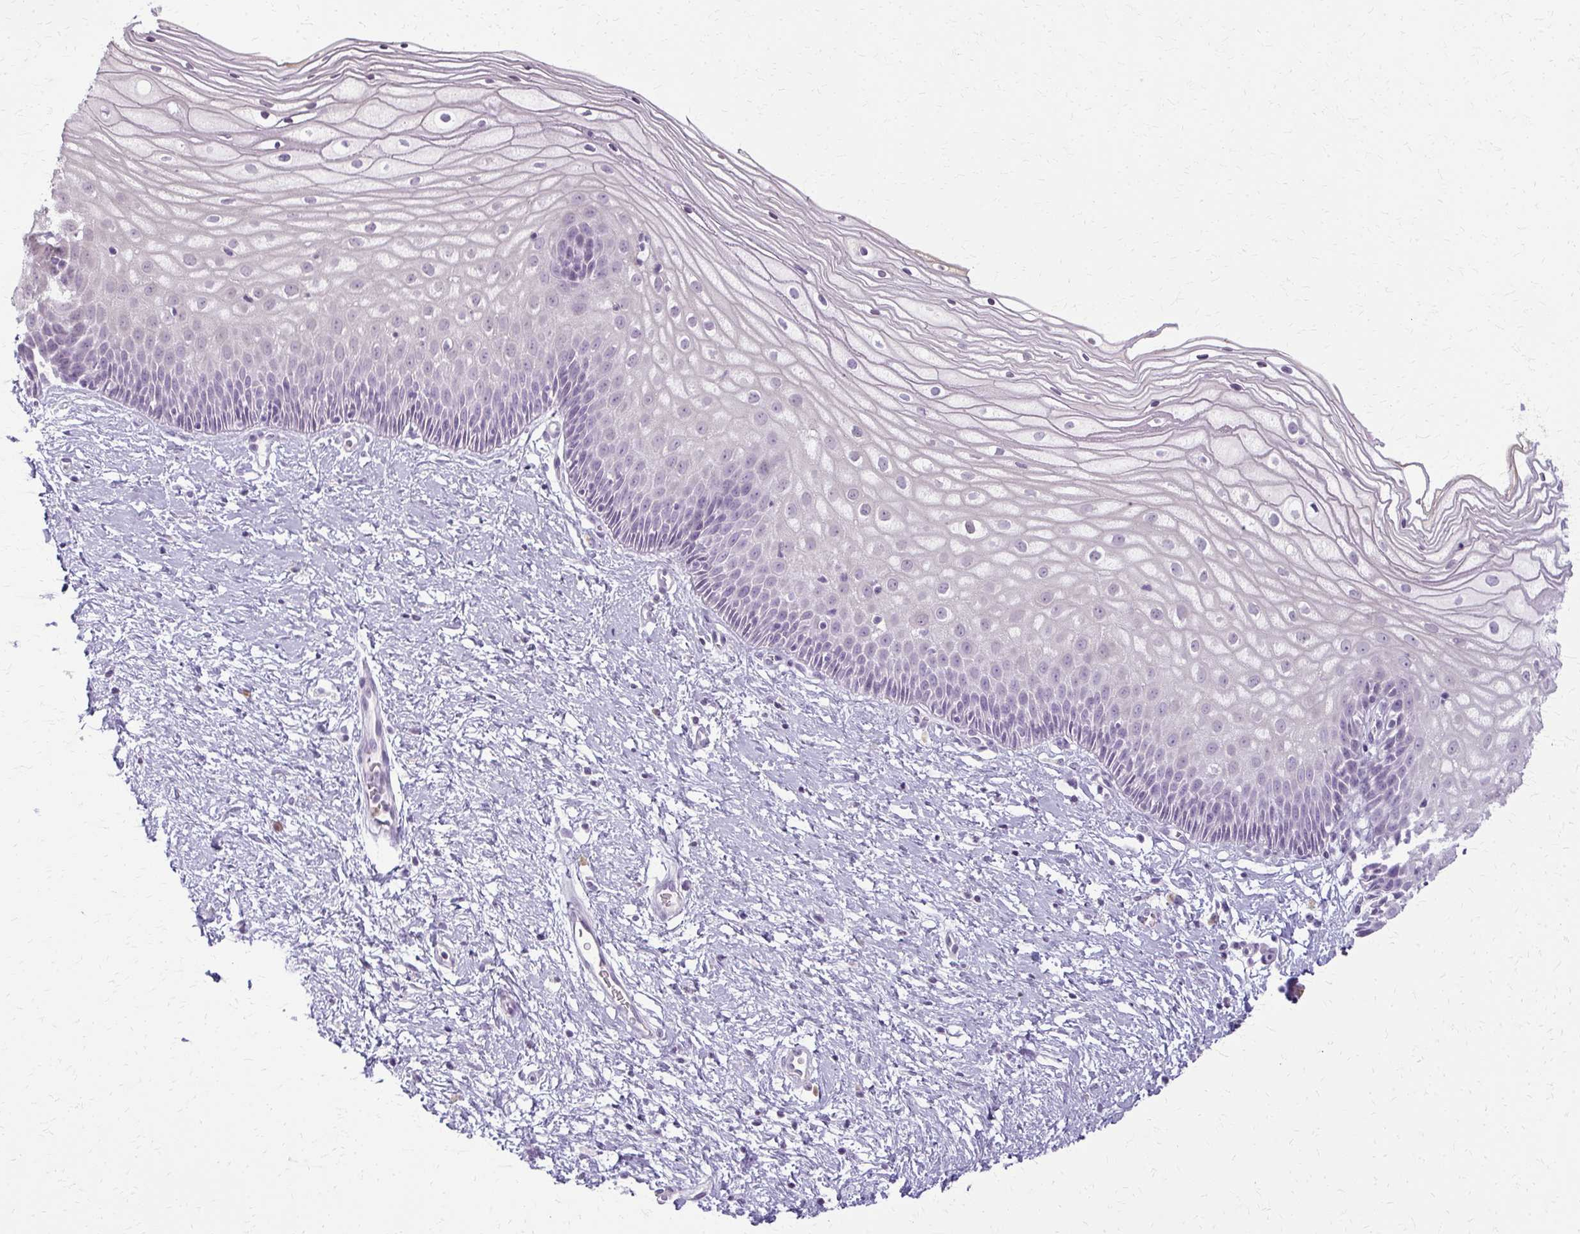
{"staining": {"intensity": "negative", "quantity": "none", "location": "none"}, "tissue": "cervix", "cell_type": "Glandular cells", "image_type": "normal", "snomed": [{"axis": "morphology", "description": "Normal tissue, NOS"}, {"axis": "topography", "description": "Cervix"}], "caption": "Immunohistochemistry (IHC) image of unremarkable cervix stained for a protein (brown), which exhibits no expression in glandular cells.", "gene": "CA3", "patient": {"sex": "female", "age": 36}}